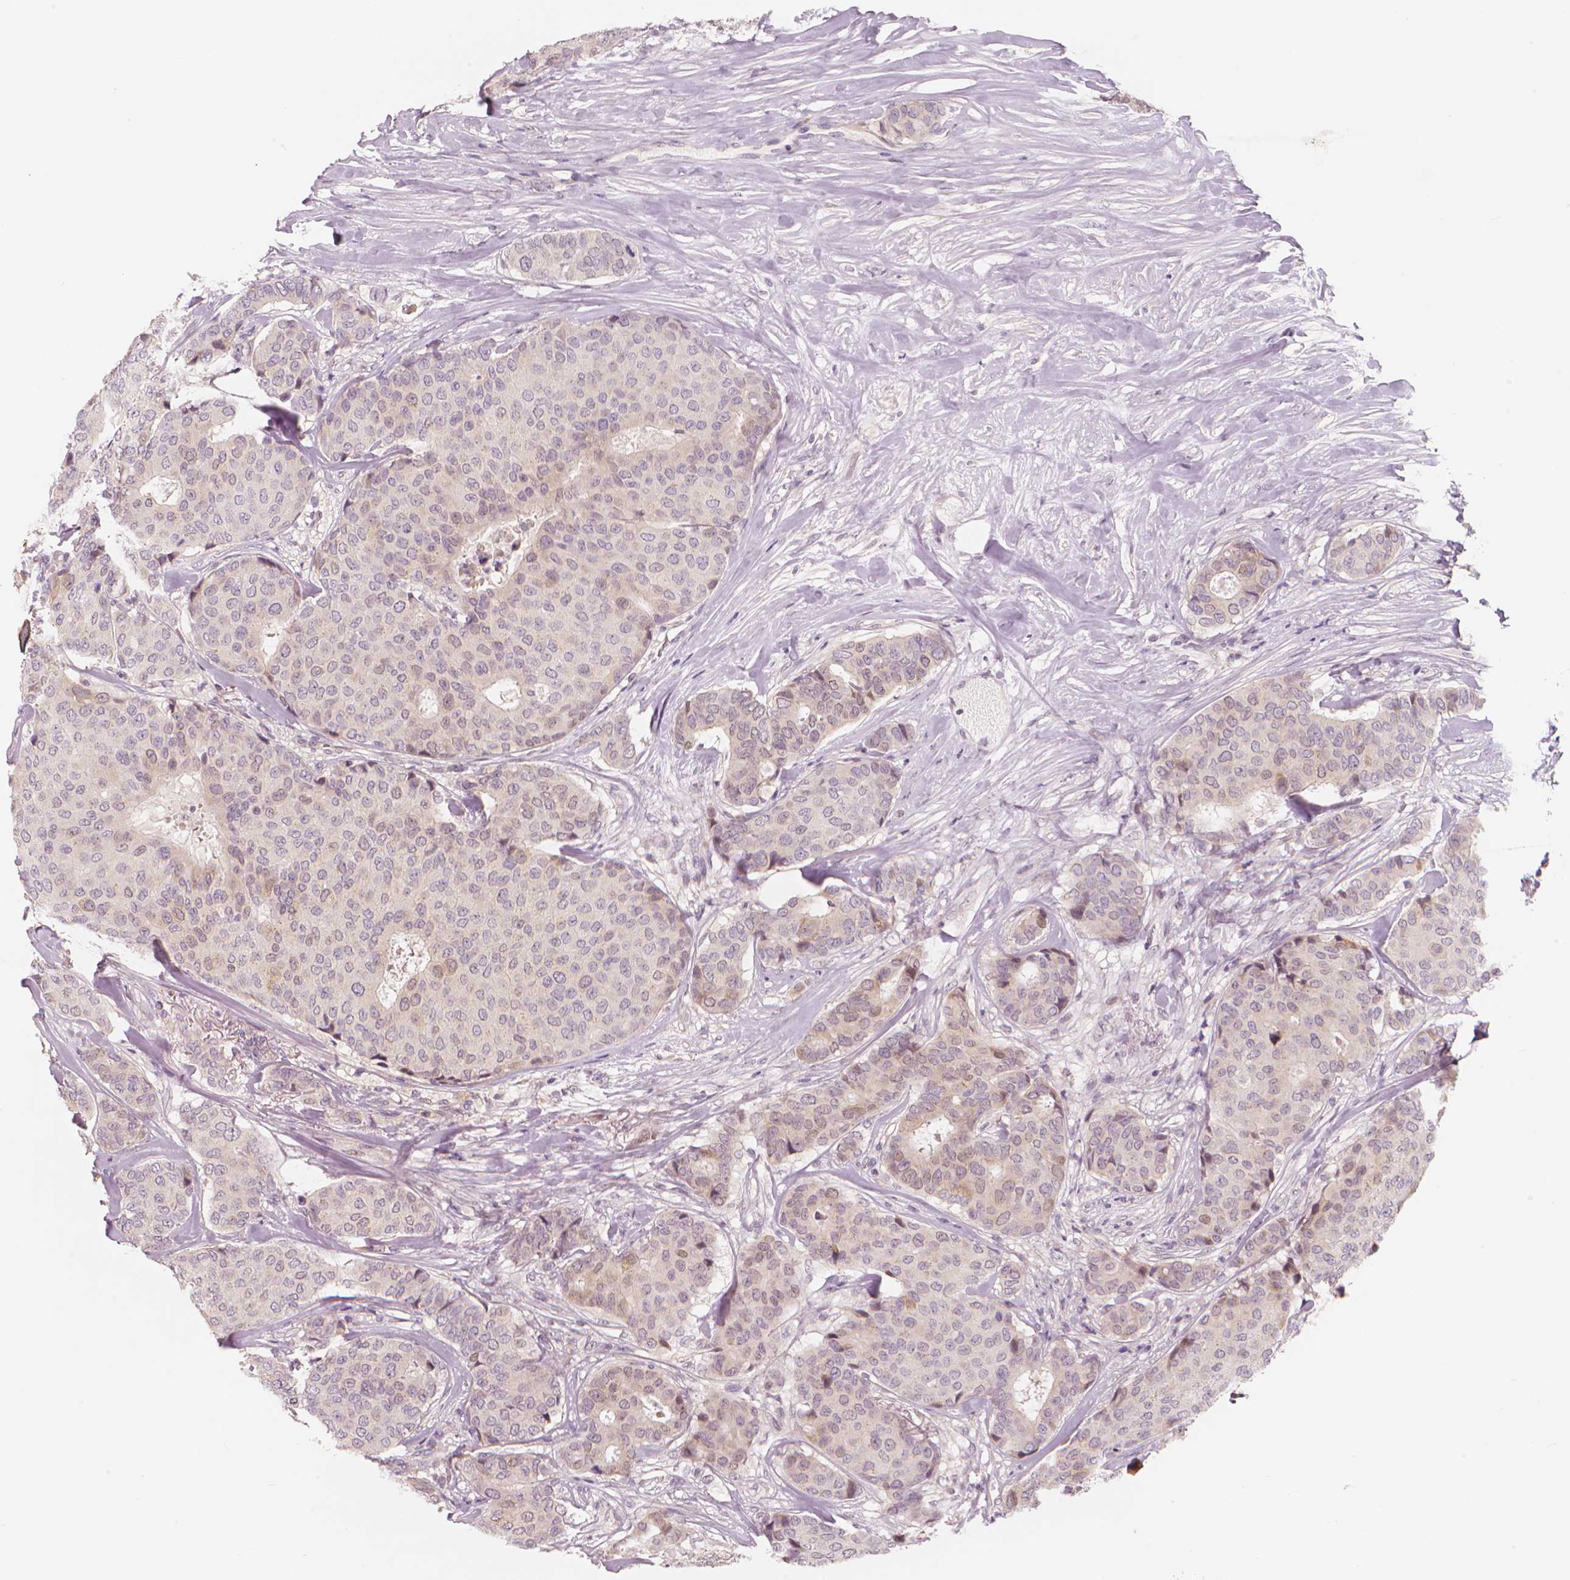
{"staining": {"intensity": "negative", "quantity": "none", "location": "none"}, "tissue": "breast cancer", "cell_type": "Tumor cells", "image_type": "cancer", "snomed": [{"axis": "morphology", "description": "Duct carcinoma"}, {"axis": "topography", "description": "Breast"}], "caption": "Immunohistochemical staining of breast cancer (invasive ductal carcinoma) shows no significant expression in tumor cells.", "gene": "RNASE7", "patient": {"sex": "female", "age": 75}}